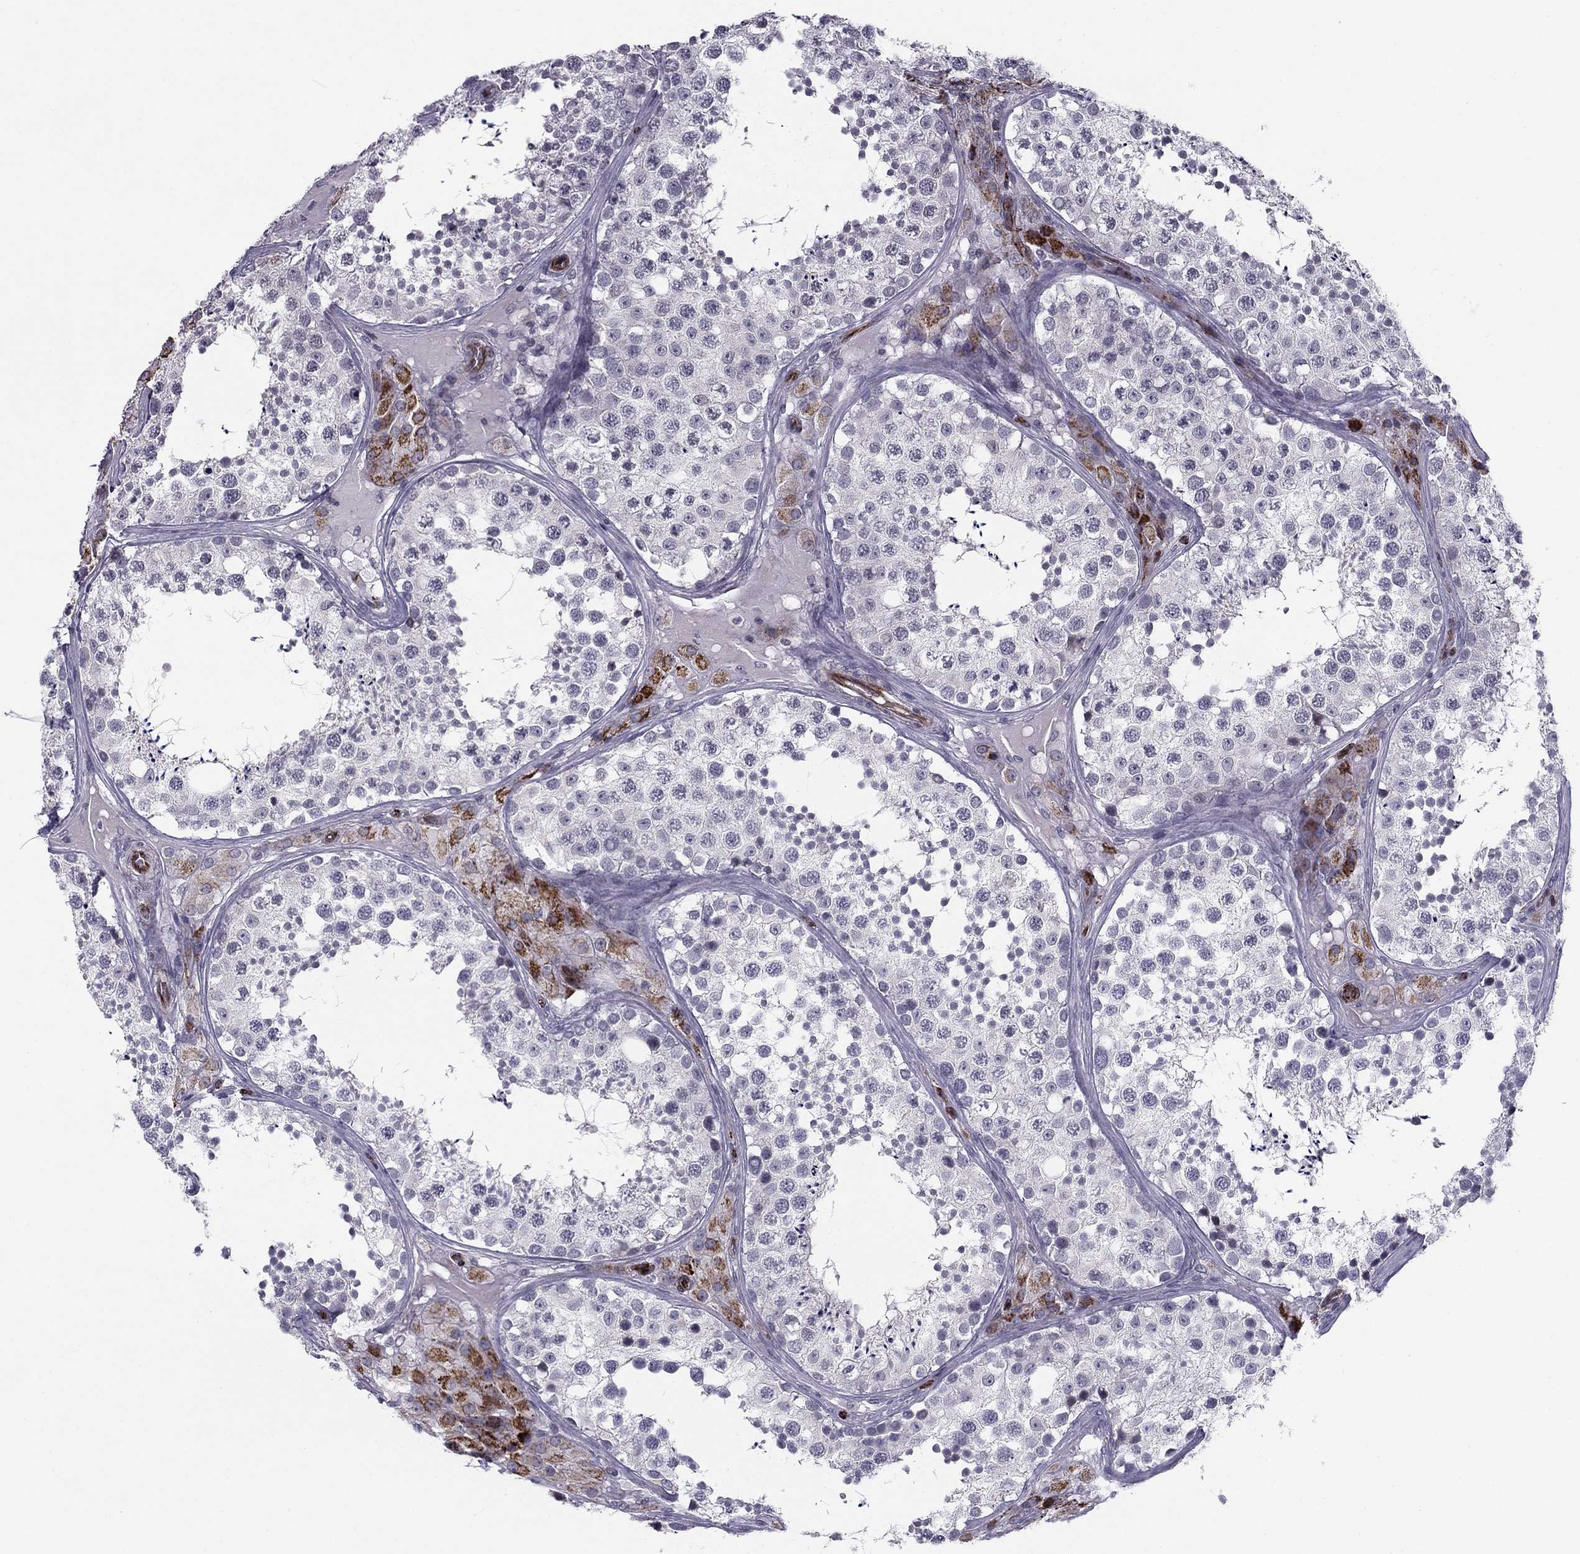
{"staining": {"intensity": "negative", "quantity": "none", "location": "none"}, "tissue": "testis", "cell_type": "Cells in seminiferous ducts", "image_type": "normal", "snomed": [{"axis": "morphology", "description": "Normal tissue, NOS"}, {"axis": "topography", "description": "Testis"}], "caption": "Immunohistochemical staining of normal human testis shows no significant positivity in cells in seminiferous ducts.", "gene": "ANKS4B", "patient": {"sex": "male", "age": 34}}